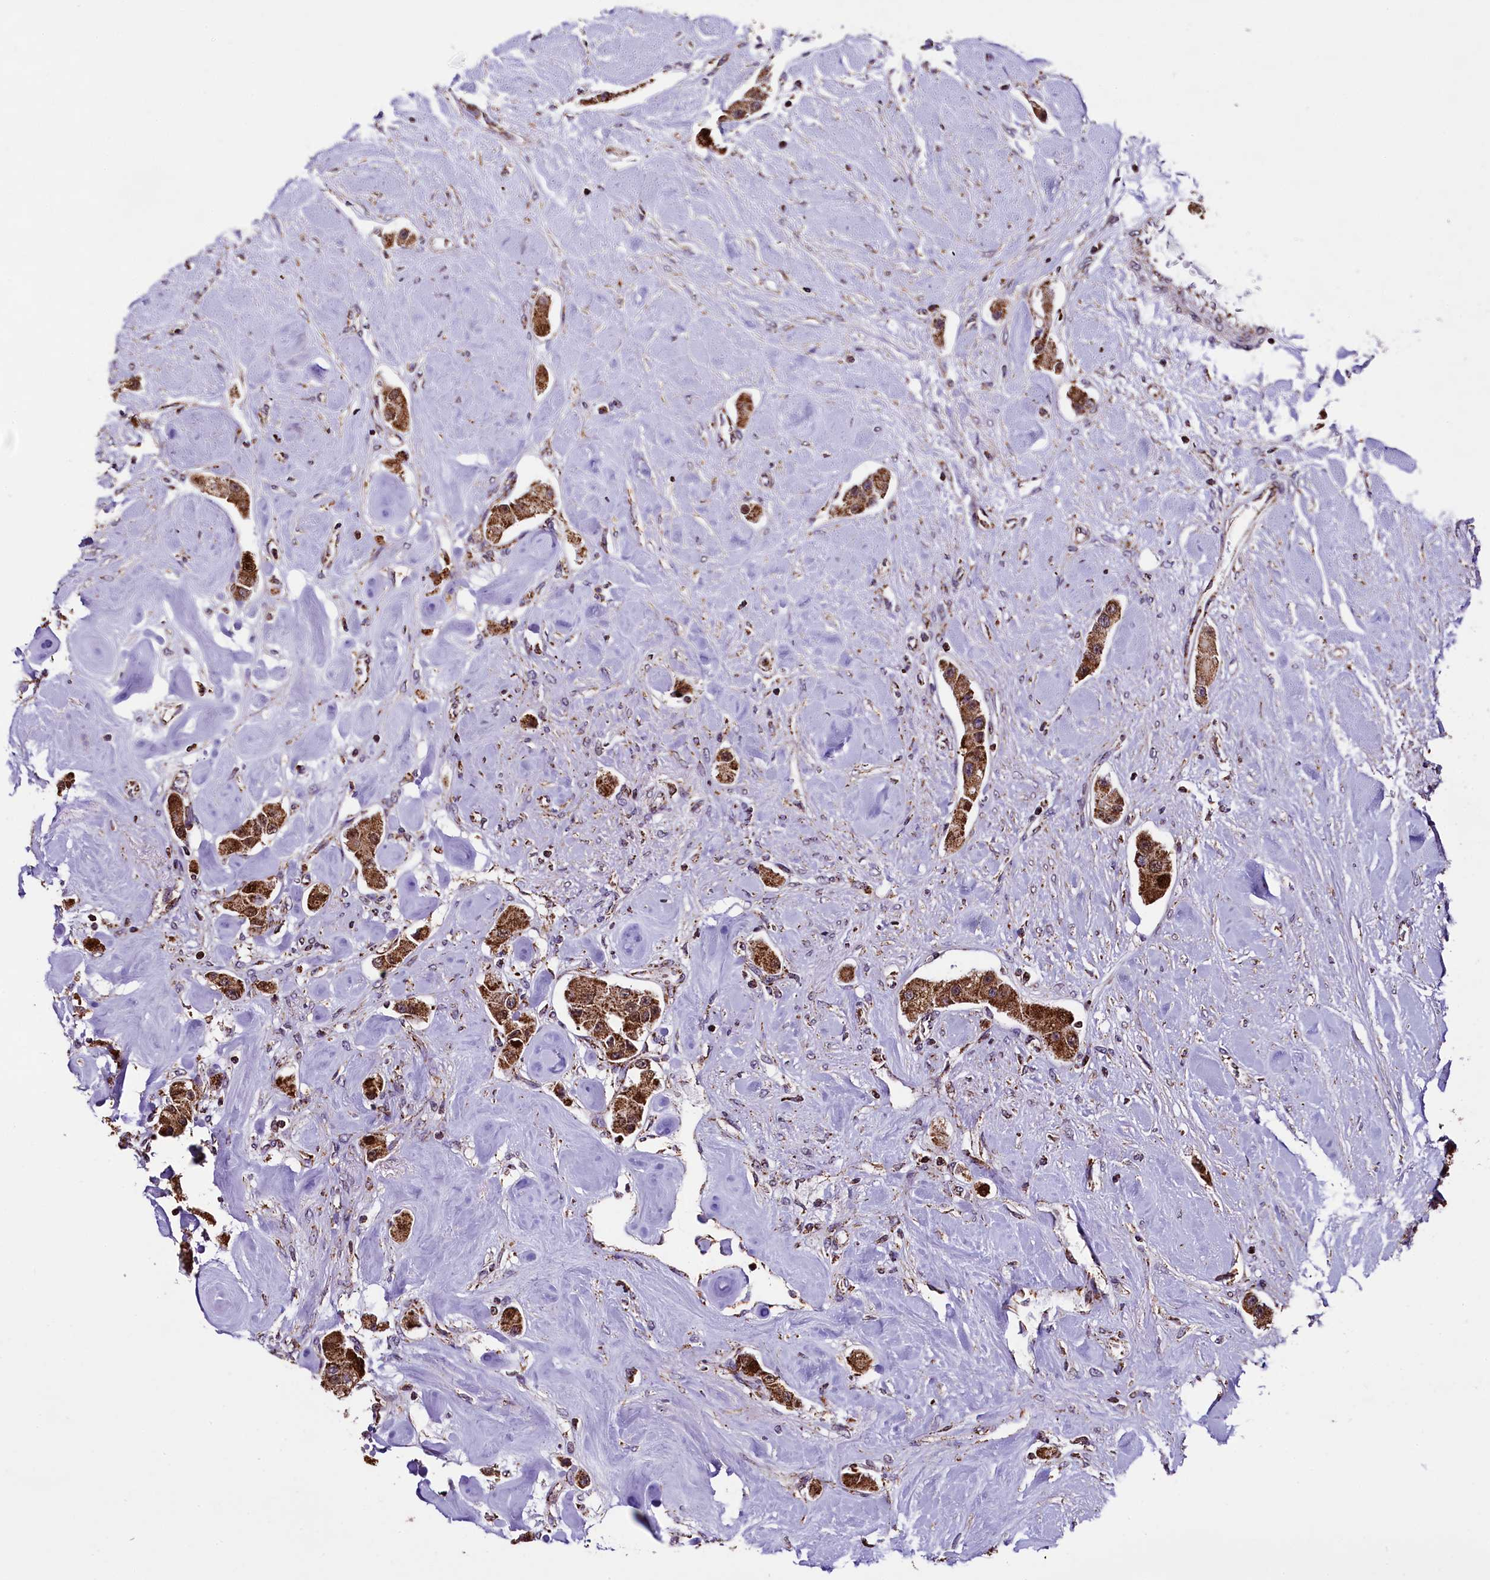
{"staining": {"intensity": "strong", "quantity": ">75%", "location": "cytoplasmic/membranous"}, "tissue": "carcinoid", "cell_type": "Tumor cells", "image_type": "cancer", "snomed": [{"axis": "morphology", "description": "Carcinoid, malignant, NOS"}, {"axis": "topography", "description": "Pancreas"}], "caption": "This is an image of immunohistochemistry staining of malignant carcinoid, which shows strong expression in the cytoplasmic/membranous of tumor cells.", "gene": "KLC2", "patient": {"sex": "male", "age": 41}}